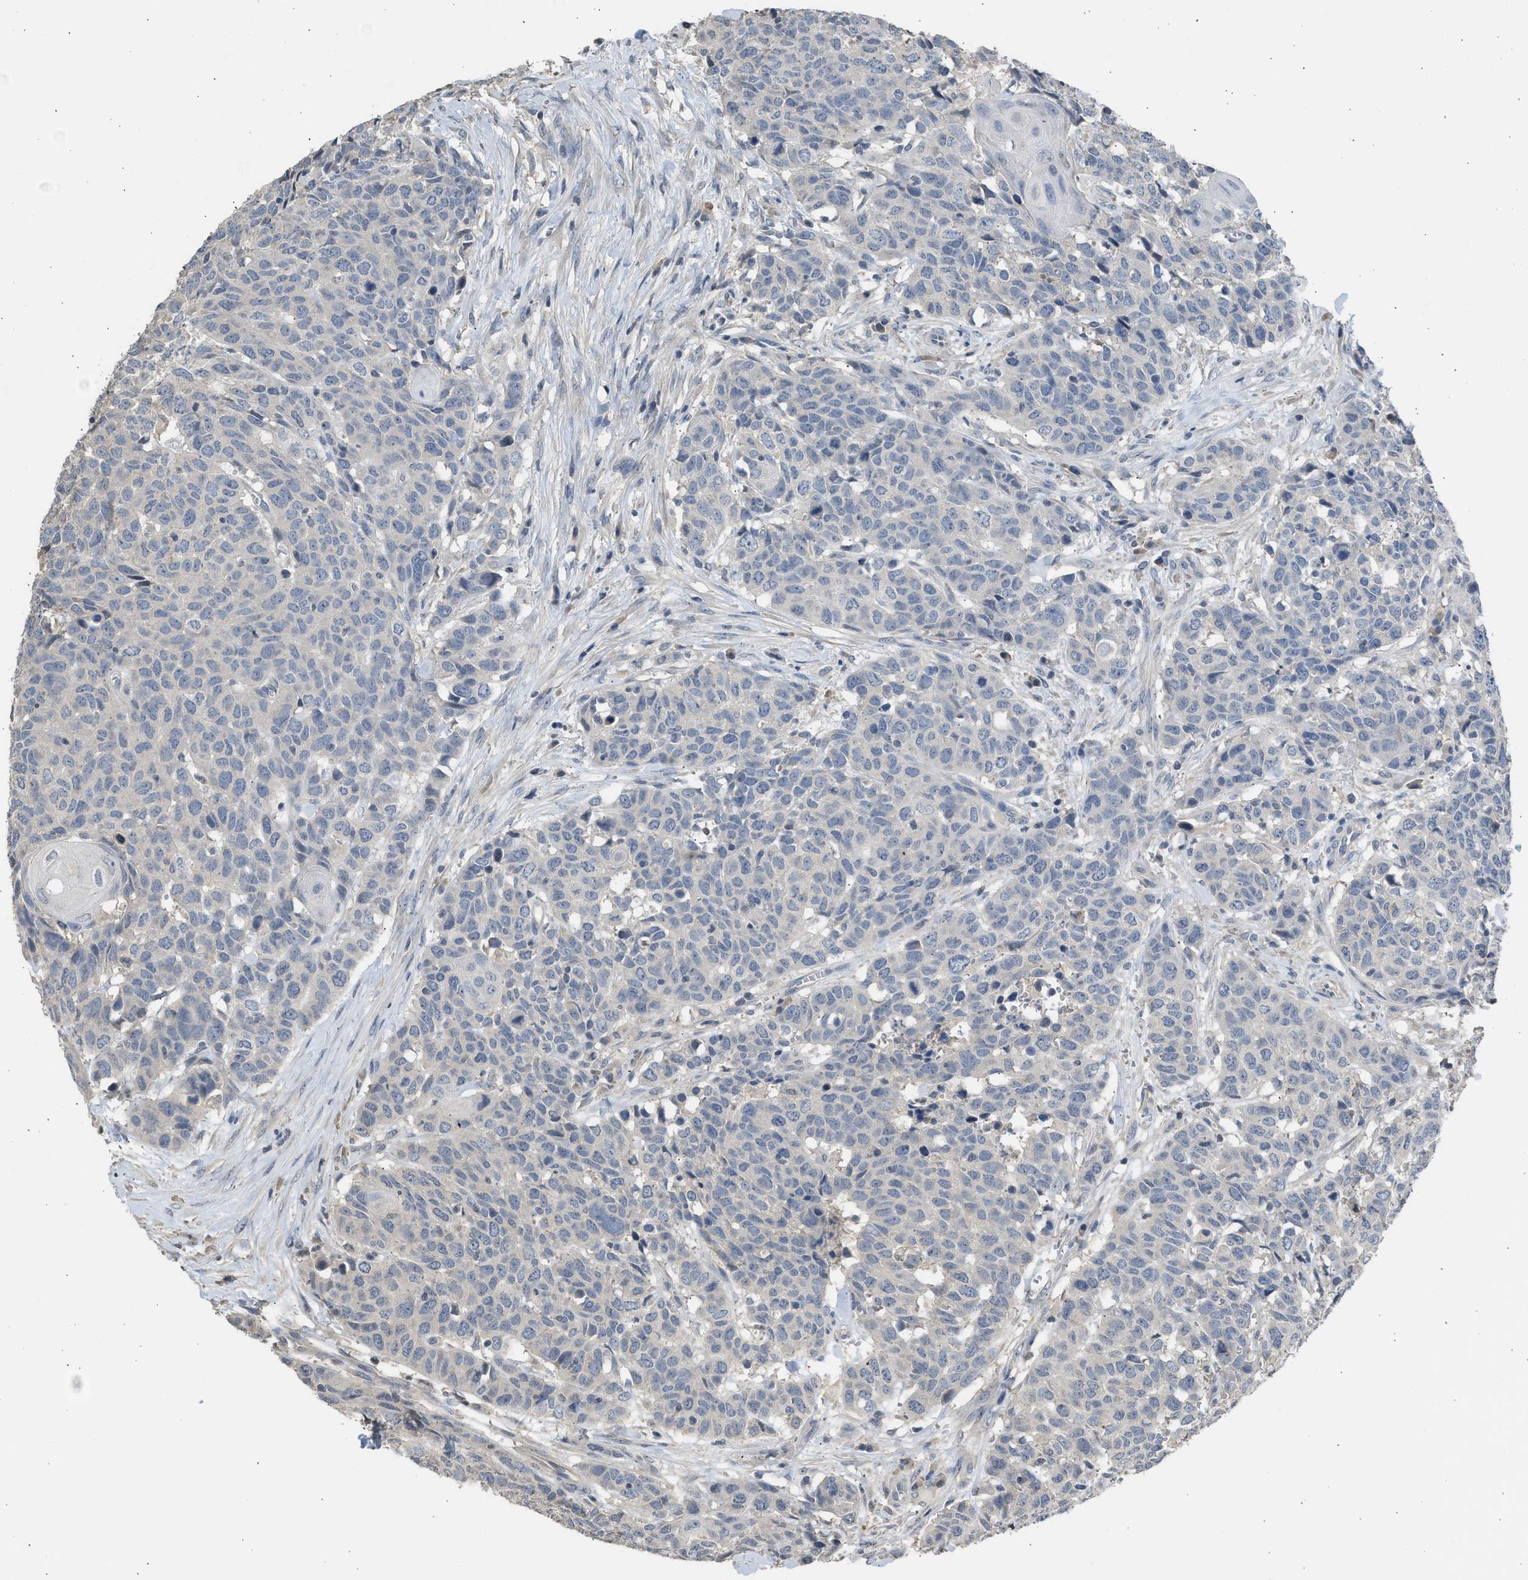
{"staining": {"intensity": "negative", "quantity": "none", "location": "none"}, "tissue": "head and neck cancer", "cell_type": "Tumor cells", "image_type": "cancer", "snomed": [{"axis": "morphology", "description": "Squamous cell carcinoma, NOS"}, {"axis": "topography", "description": "Head-Neck"}], "caption": "A histopathology image of squamous cell carcinoma (head and neck) stained for a protein demonstrates no brown staining in tumor cells. Nuclei are stained in blue.", "gene": "SULT2A1", "patient": {"sex": "male", "age": 66}}